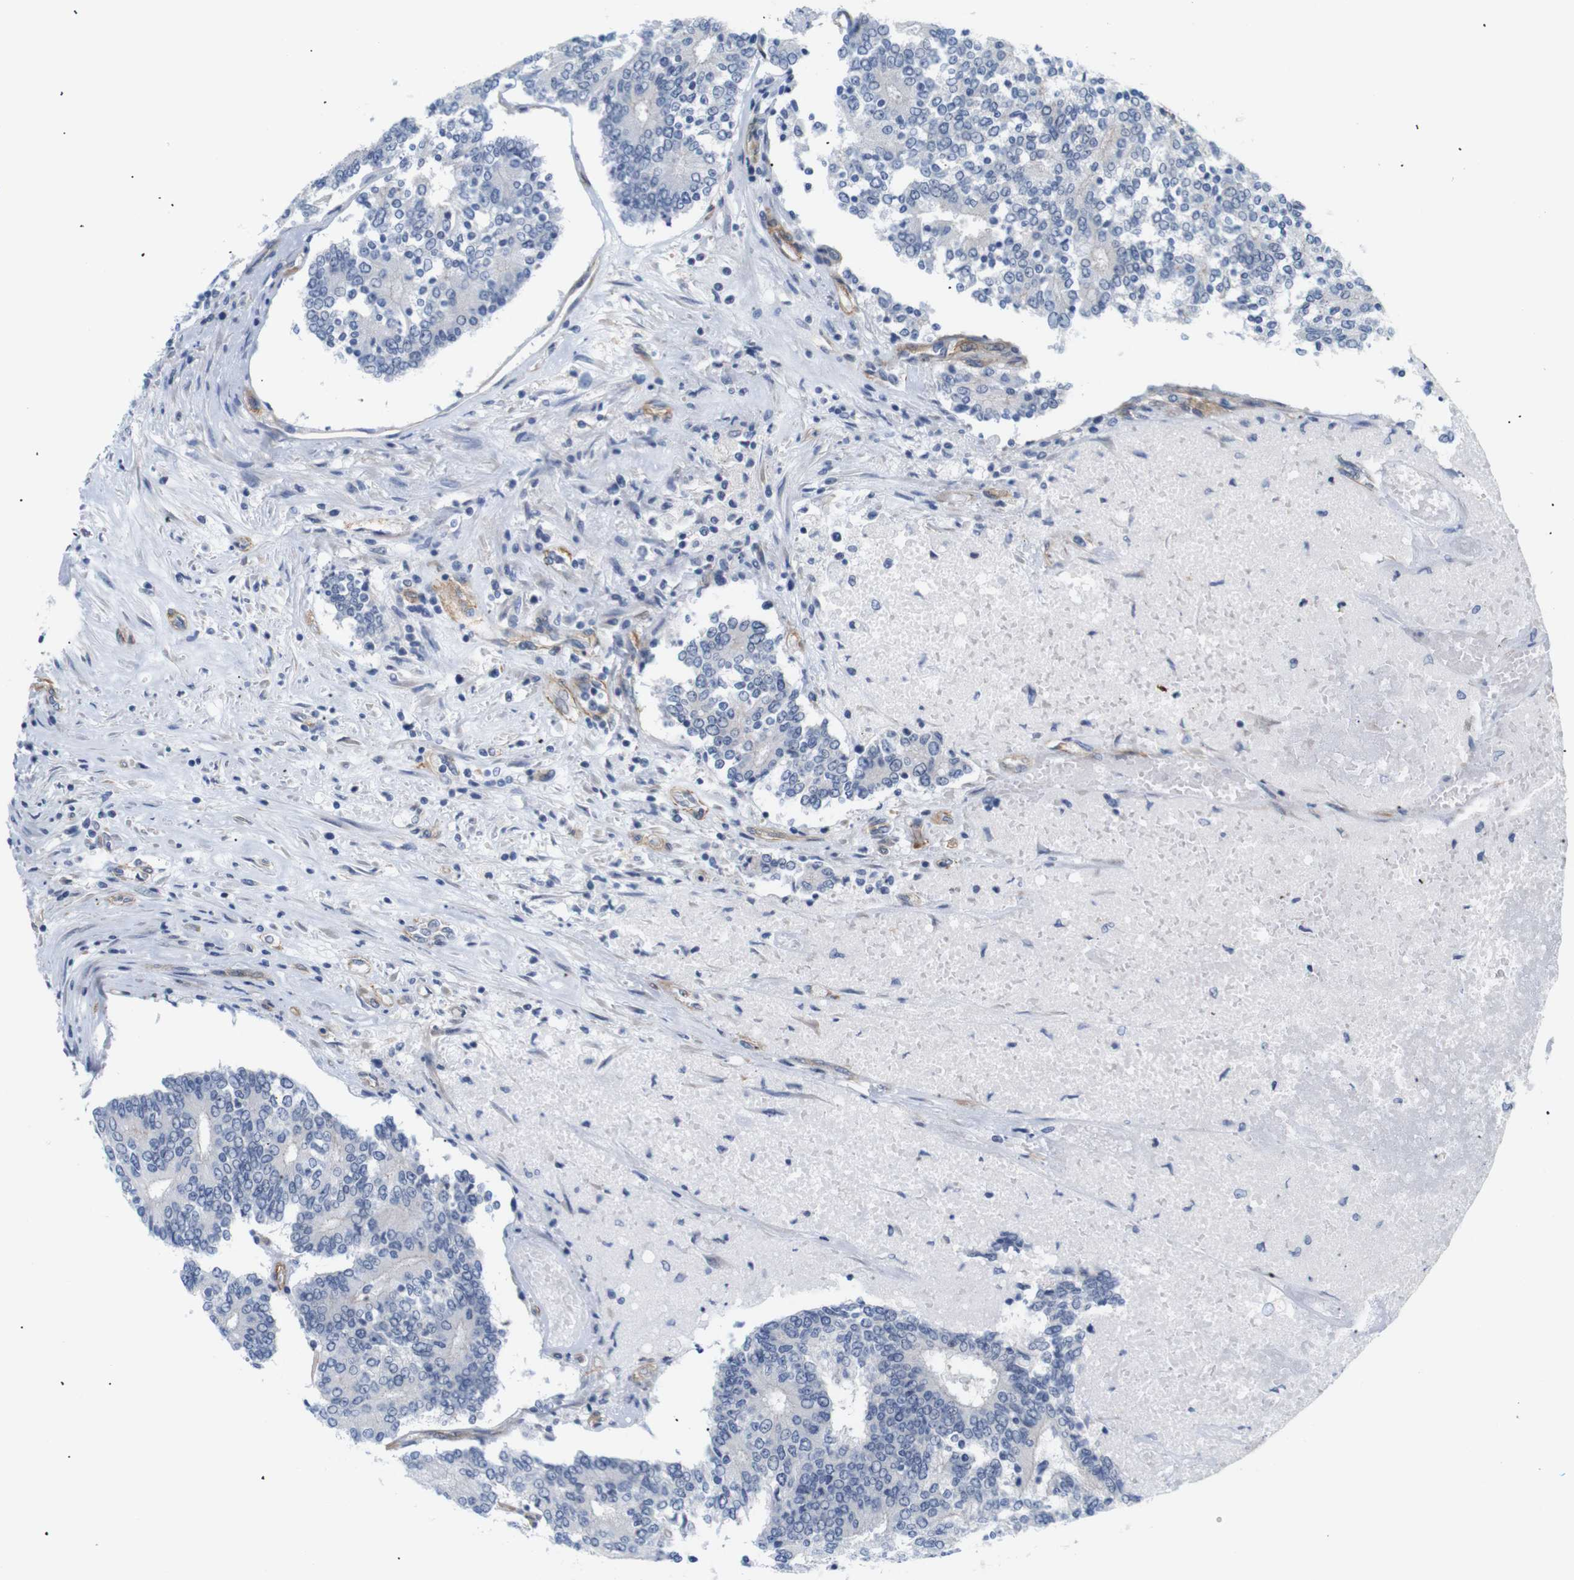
{"staining": {"intensity": "negative", "quantity": "none", "location": "none"}, "tissue": "prostate cancer", "cell_type": "Tumor cells", "image_type": "cancer", "snomed": [{"axis": "morphology", "description": "Normal tissue, NOS"}, {"axis": "morphology", "description": "Adenocarcinoma, High grade"}, {"axis": "topography", "description": "Prostate"}, {"axis": "topography", "description": "Seminal veicle"}], "caption": "This is an immunohistochemistry photomicrograph of human high-grade adenocarcinoma (prostate). There is no positivity in tumor cells.", "gene": "STMN3", "patient": {"sex": "male", "age": 55}}